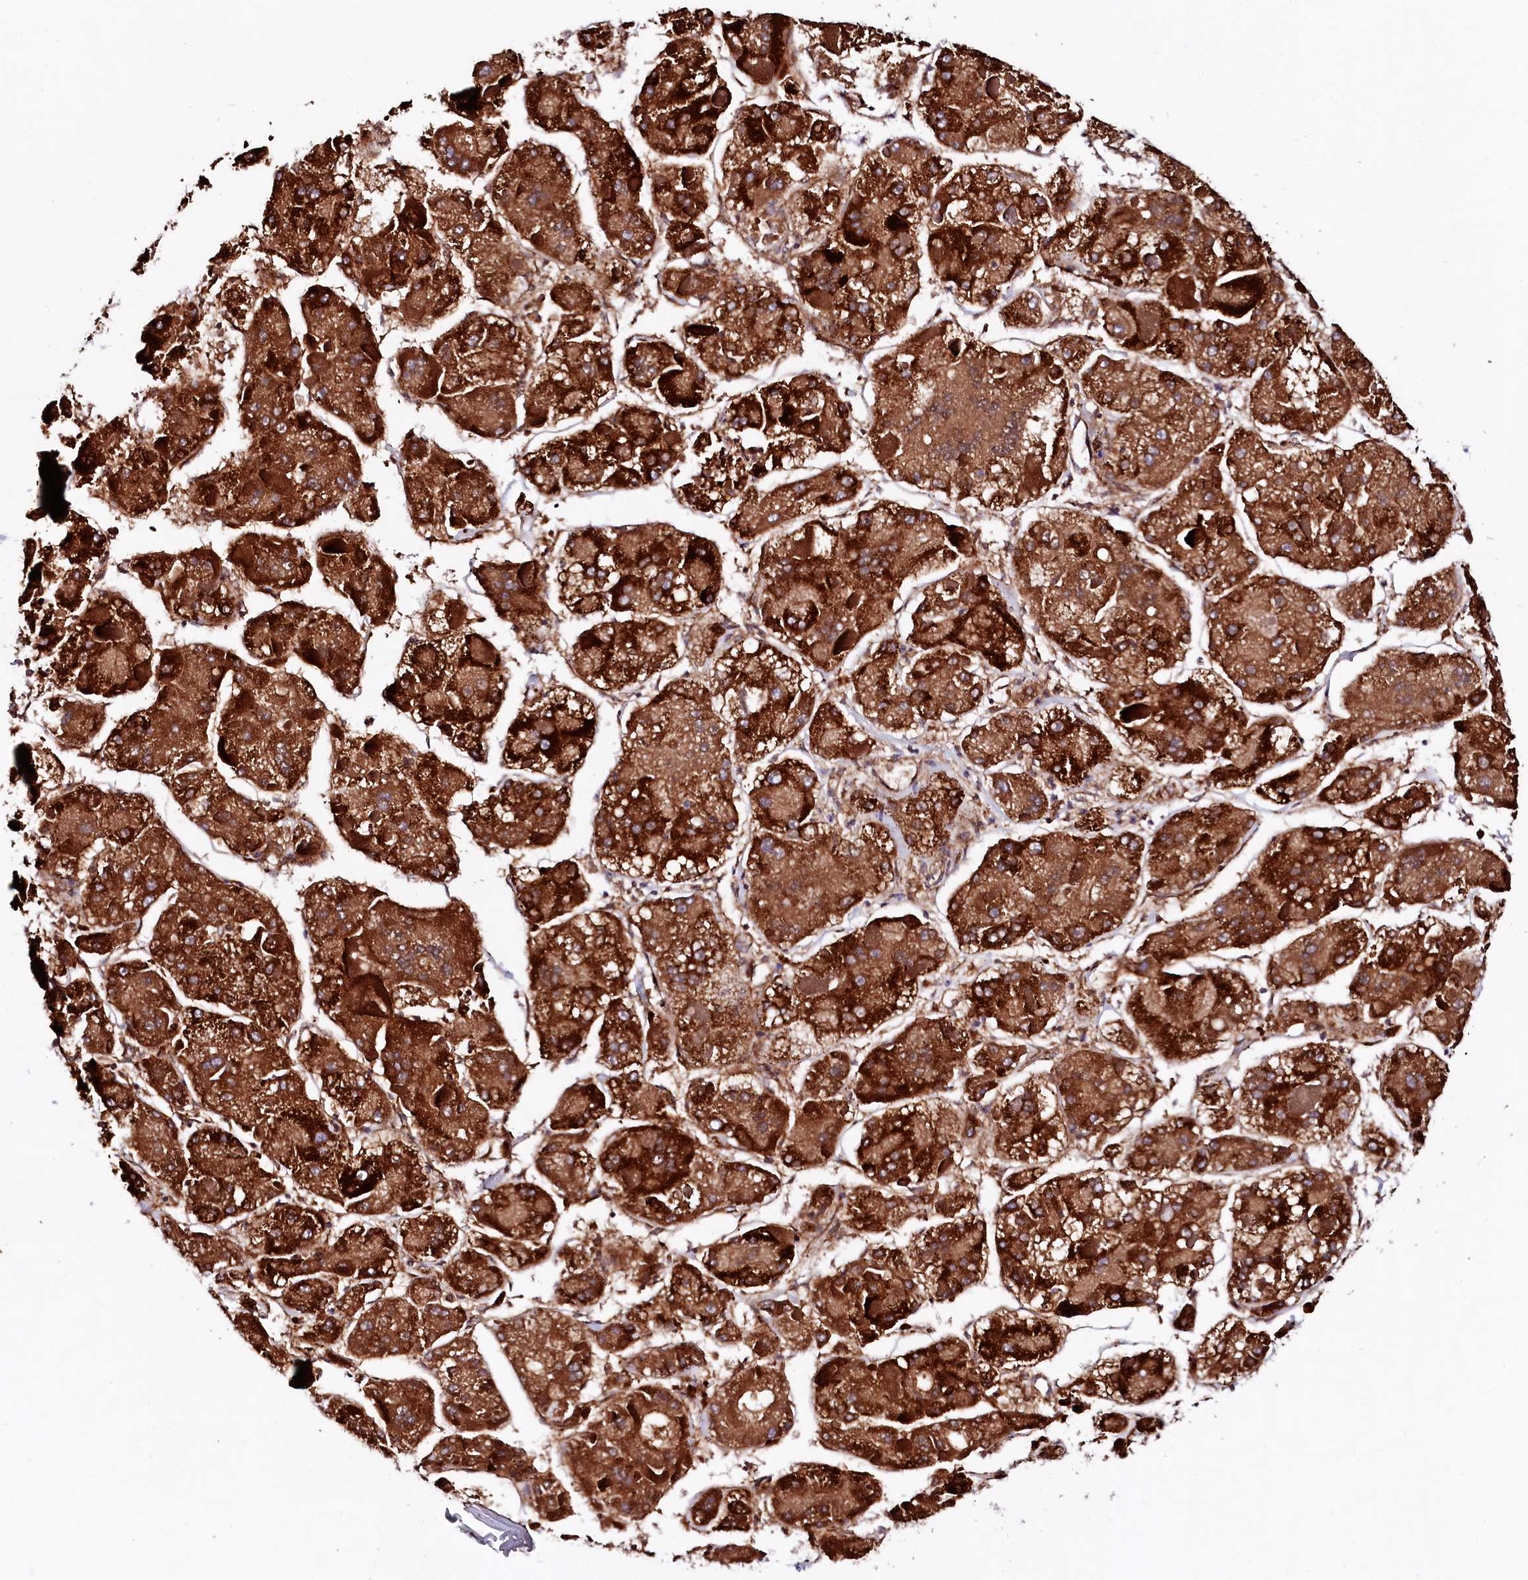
{"staining": {"intensity": "strong", "quantity": ">75%", "location": "cytoplasmic/membranous"}, "tissue": "liver cancer", "cell_type": "Tumor cells", "image_type": "cancer", "snomed": [{"axis": "morphology", "description": "Carcinoma, Hepatocellular, NOS"}, {"axis": "topography", "description": "Liver"}], "caption": "Tumor cells show high levels of strong cytoplasmic/membranous expression in approximately >75% of cells in human liver cancer (hepatocellular carcinoma).", "gene": "UBE3C", "patient": {"sex": "female", "age": 73}}